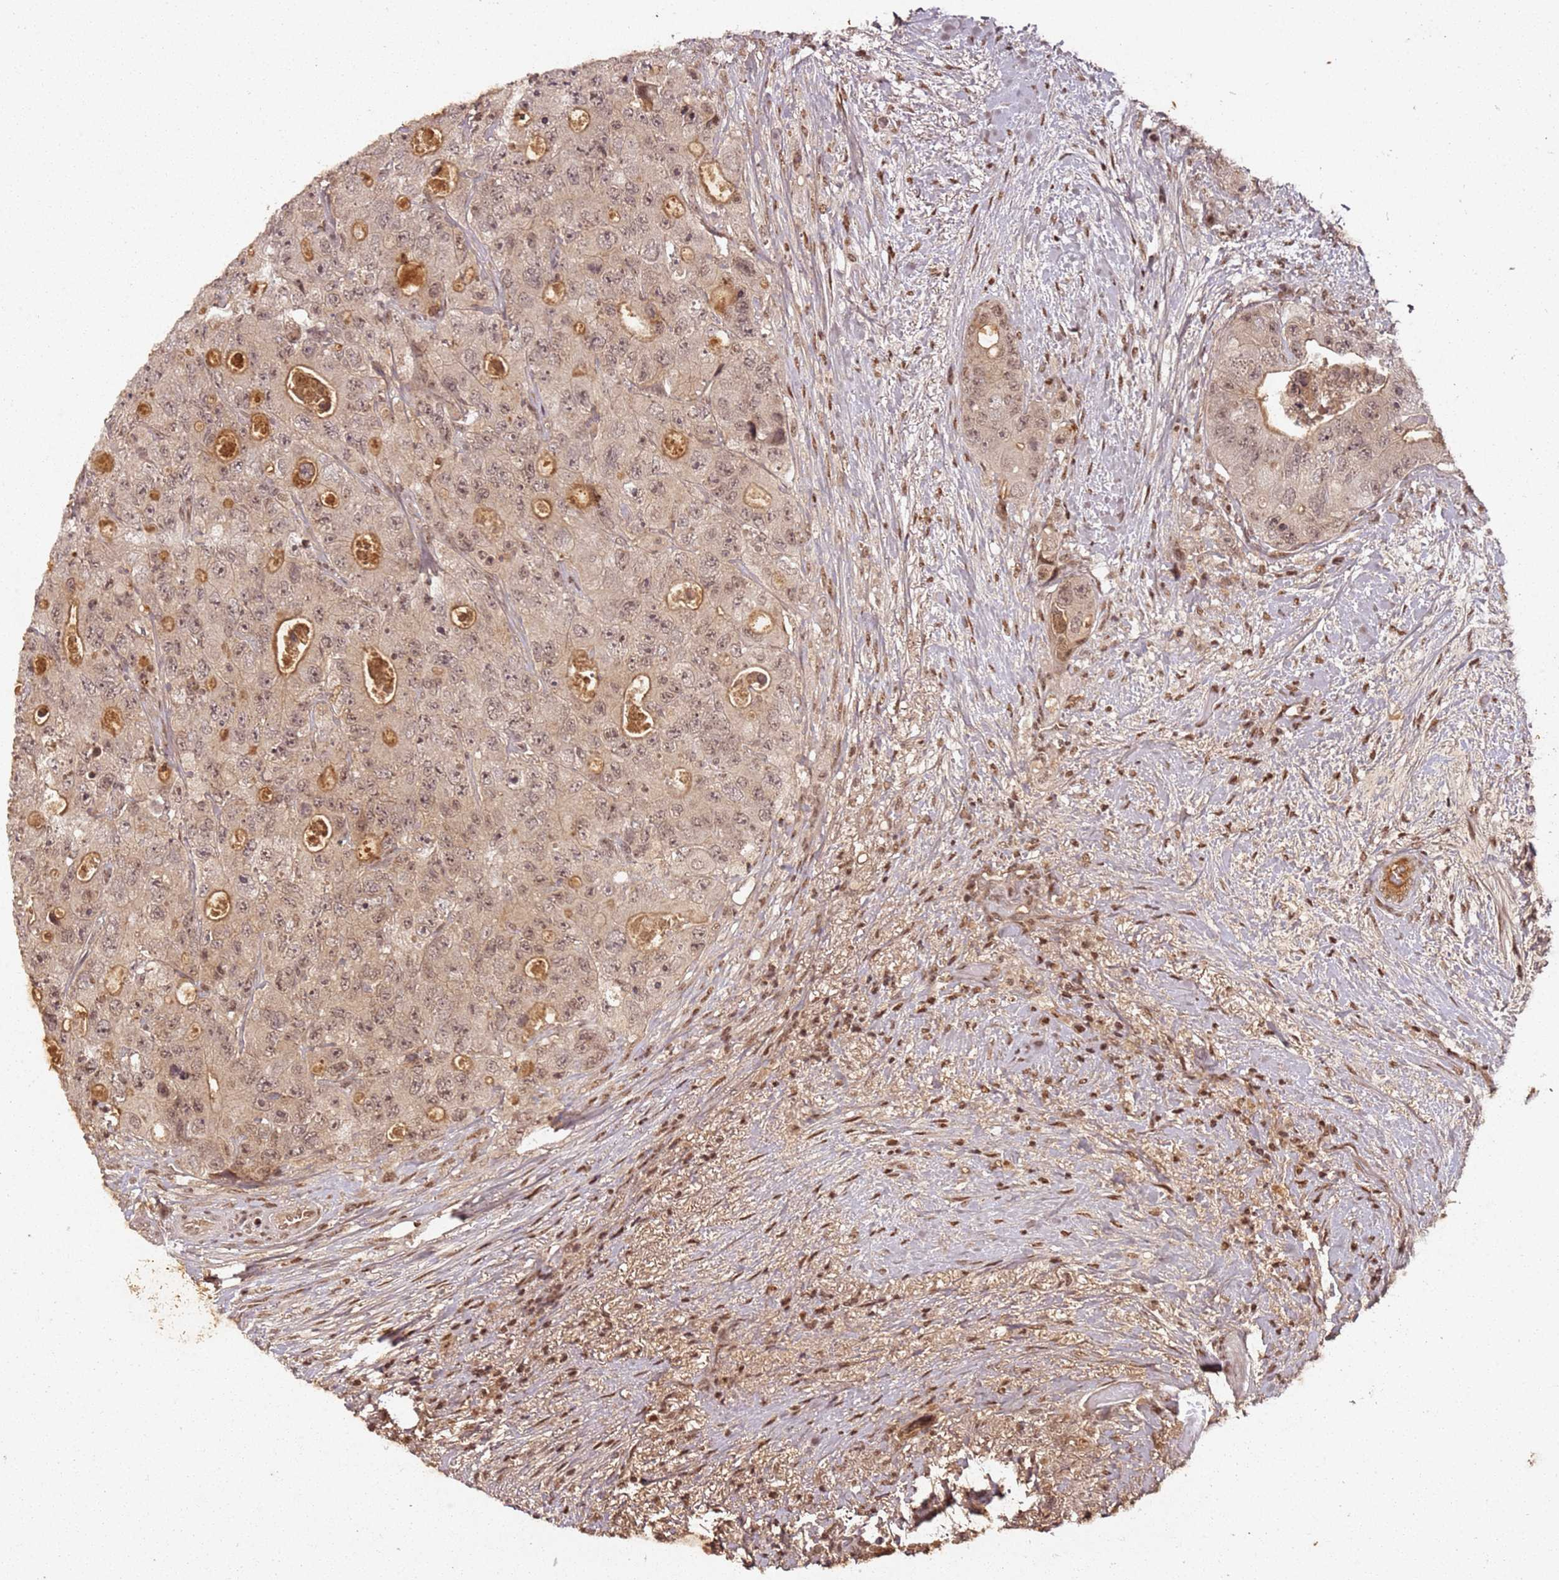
{"staining": {"intensity": "moderate", "quantity": ">75%", "location": "cytoplasmic/membranous,nuclear"}, "tissue": "colorectal cancer", "cell_type": "Tumor cells", "image_type": "cancer", "snomed": [{"axis": "morphology", "description": "Adenocarcinoma, NOS"}, {"axis": "topography", "description": "Colon"}], "caption": "Adenocarcinoma (colorectal) stained with DAB (3,3'-diaminobenzidine) immunohistochemistry exhibits medium levels of moderate cytoplasmic/membranous and nuclear staining in about >75% of tumor cells.", "gene": "COL1A2", "patient": {"sex": "female", "age": 46}}